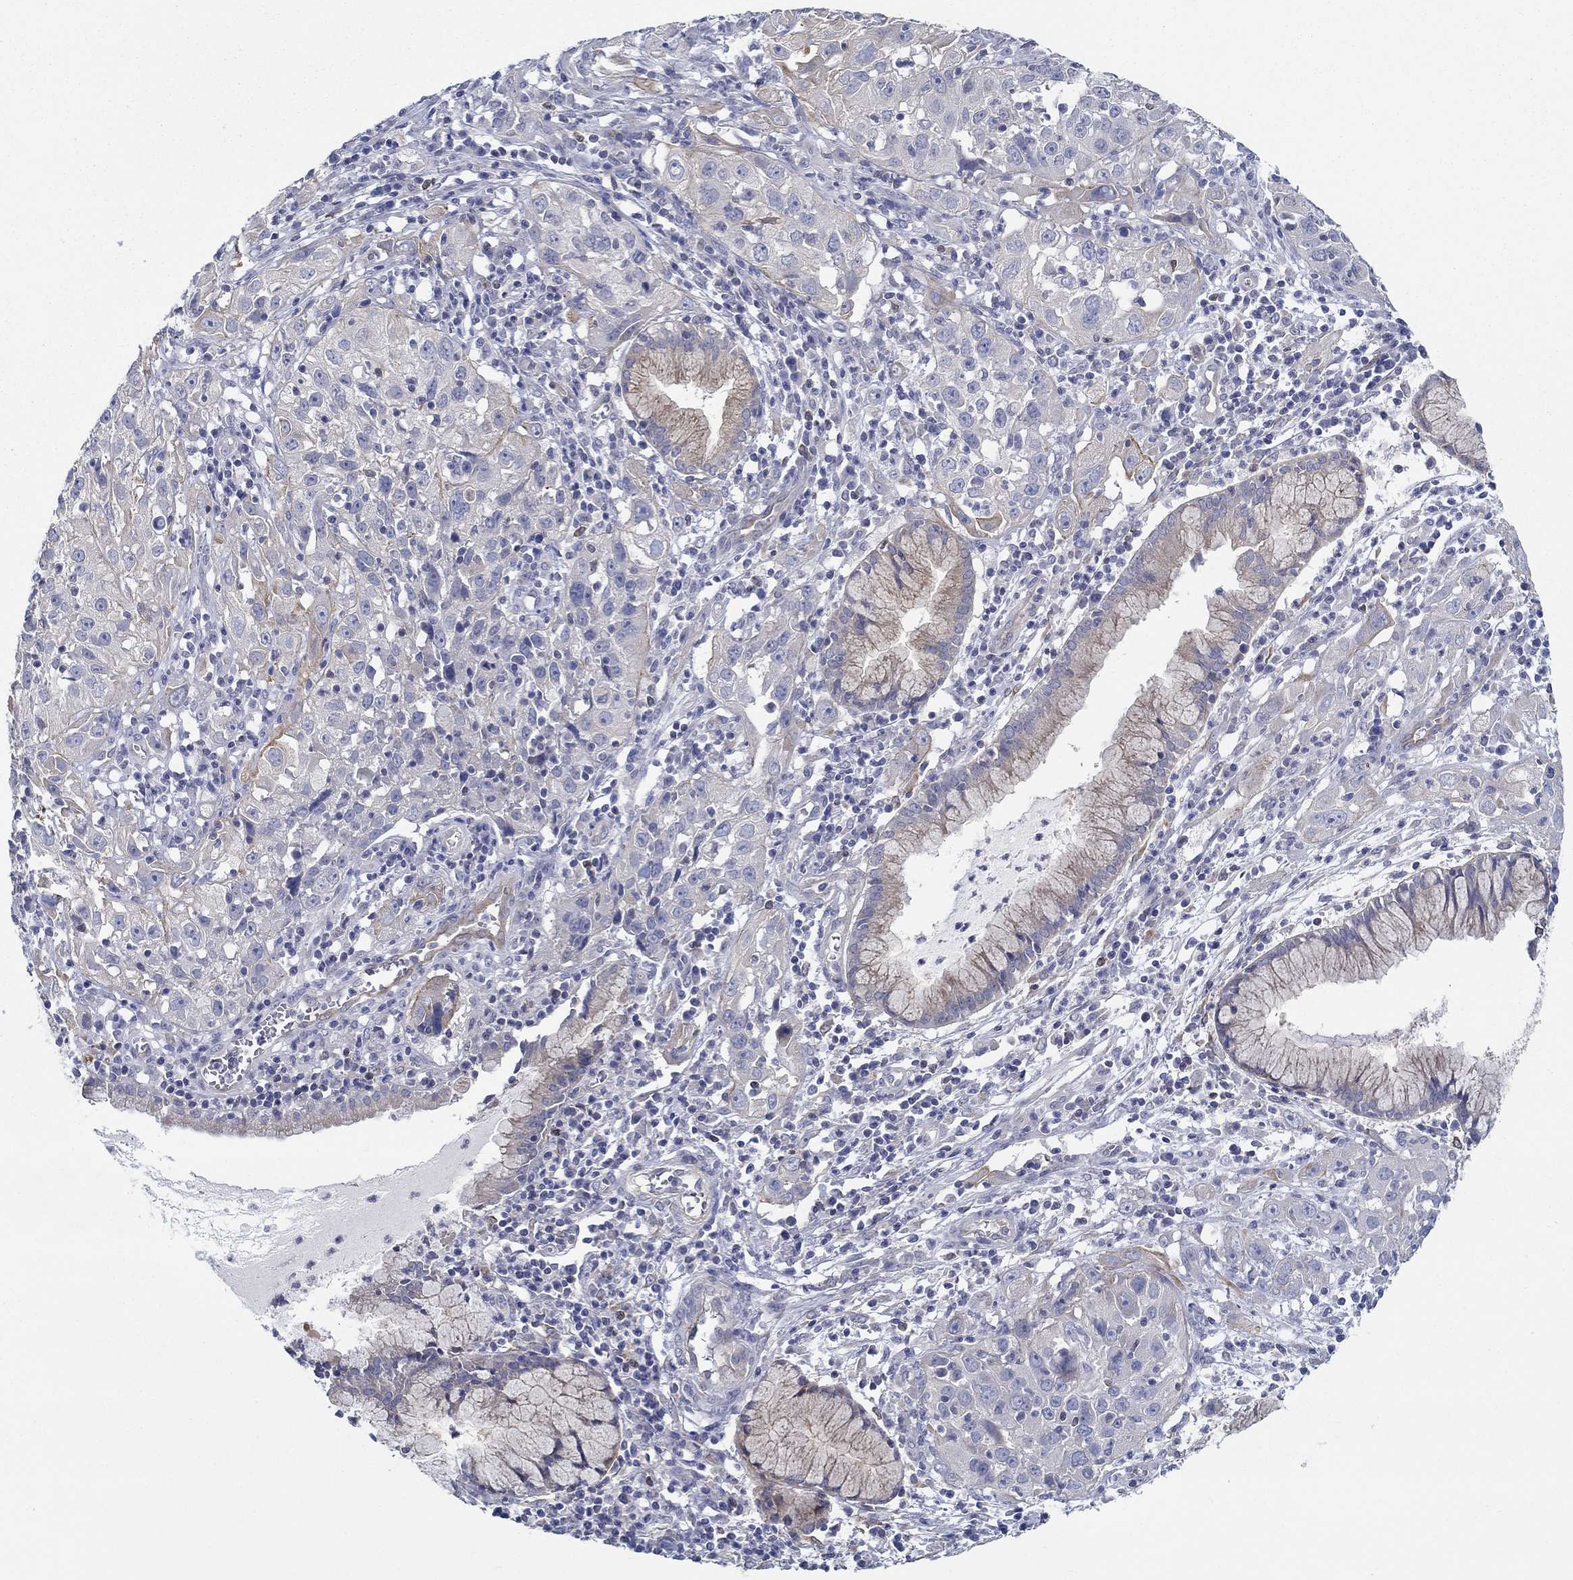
{"staining": {"intensity": "weak", "quantity": "25%-75%", "location": "cytoplasmic/membranous"}, "tissue": "cervical cancer", "cell_type": "Tumor cells", "image_type": "cancer", "snomed": [{"axis": "morphology", "description": "Squamous cell carcinoma, NOS"}, {"axis": "topography", "description": "Cervix"}], "caption": "Protein positivity by IHC shows weak cytoplasmic/membranous staining in approximately 25%-75% of tumor cells in cervical squamous cell carcinoma. (DAB IHC with brightfield microscopy, high magnification).", "gene": "ERMP1", "patient": {"sex": "female", "age": 32}}